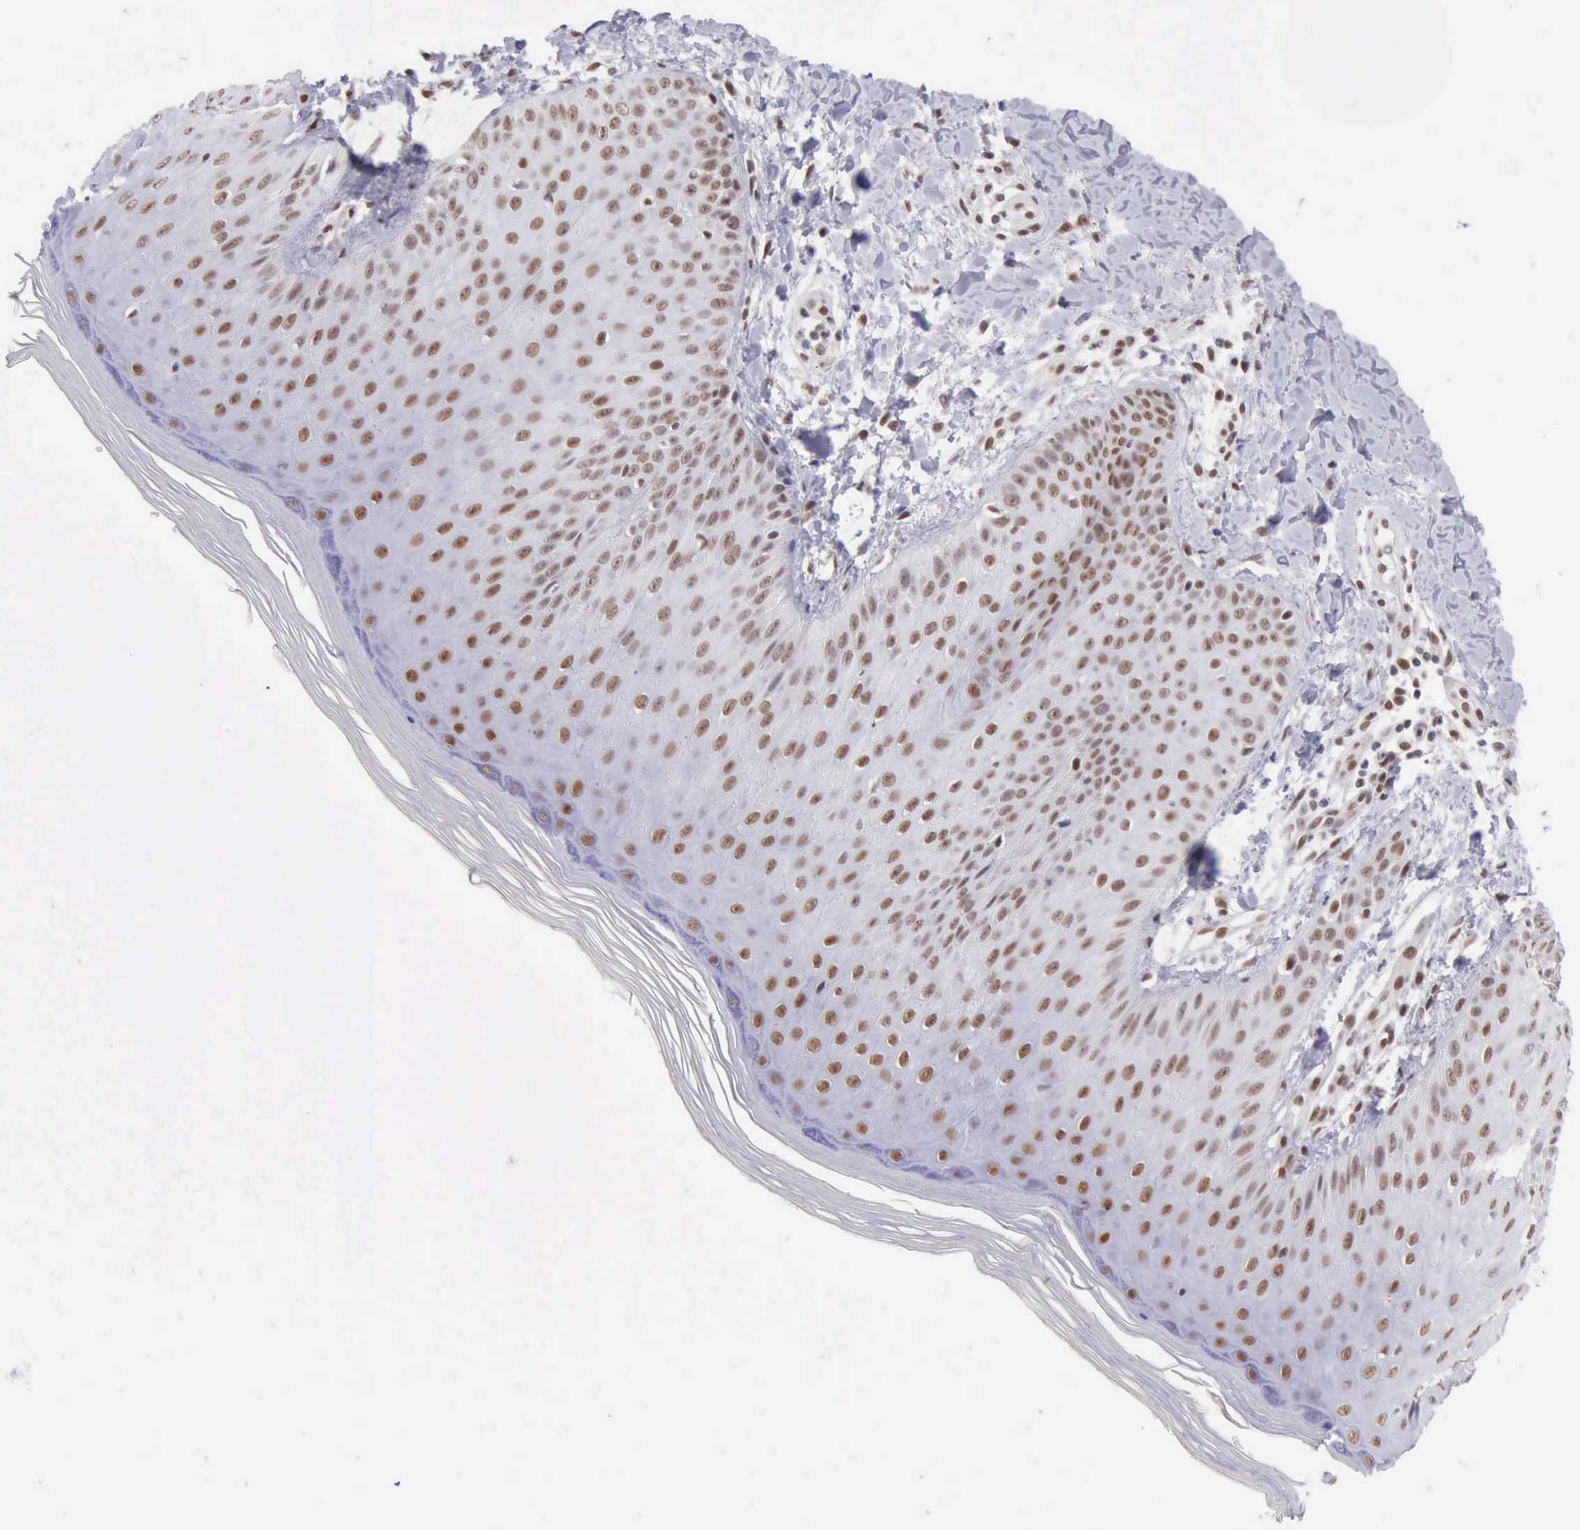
{"staining": {"intensity": "moderate", "quantity": "25%-75%", "location": "nuclear"}, "tissue": "skin", "cell_type": "Epidermal cells", "image_type": "normal", "snomed": [{"axis": "morphology", "description": "Normal tissue, NOS"}, {"axis": "morphology", "description": "Inflammation, NOS"}, {"axis": "topography", "description": "Soft tissue"}, {"axis": "topography", "description": "Anal"}], "caption": "Benign skin shows moderate nuclear expression in approximately 25%-75% of epidermal cells, visualized by immunohistochemistry. The protein of interest is shown in brown color, while the nuclei are stained blue.", "gene": "ERCC4", "patient": {"sex": "female", "age": 15}}